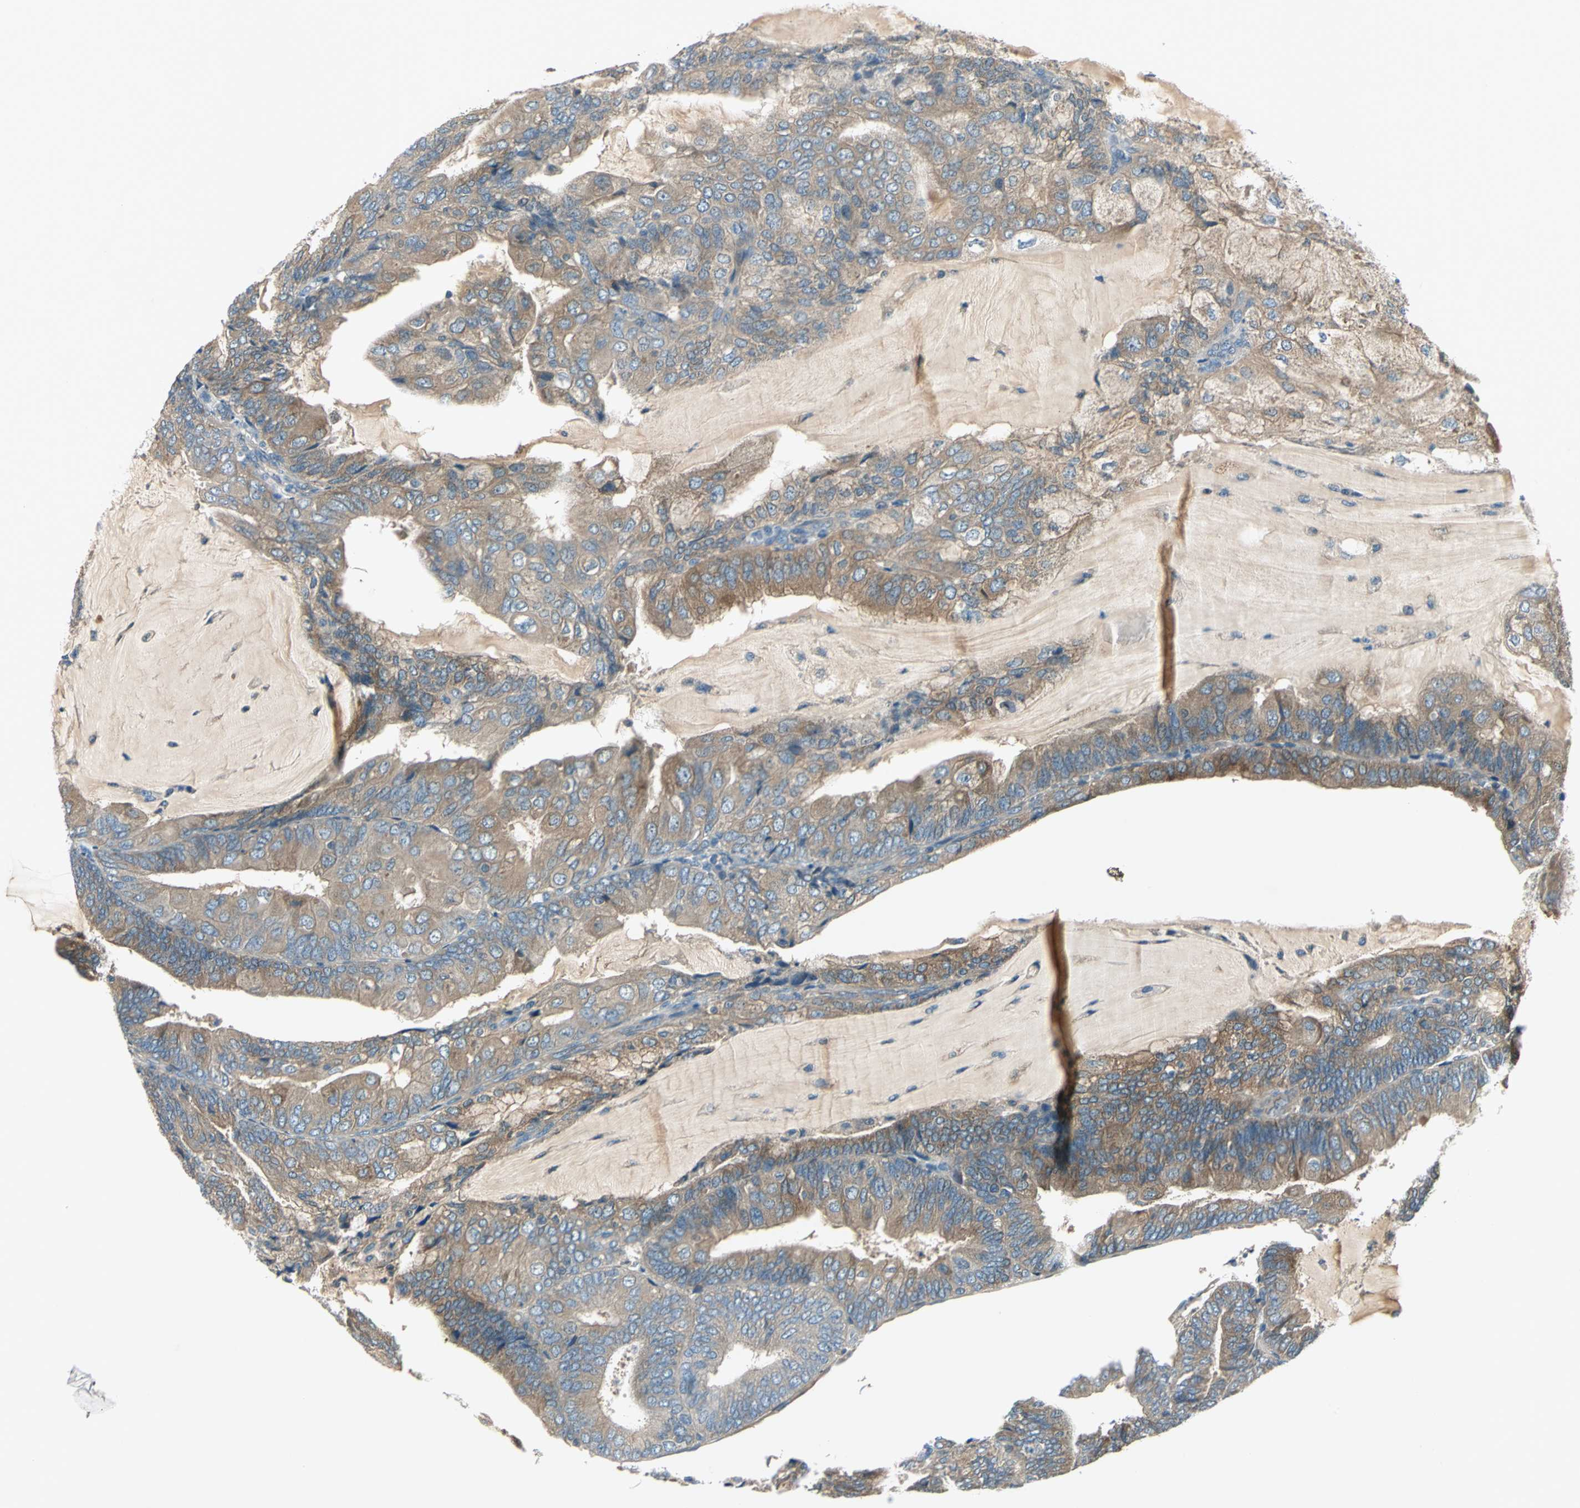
{"staining": {"intensity": "moderate", "quantity": ">75%", "location": "cytoplasmic/membranous"}, "tissue": "endometrial cancer", "cell_type": "Tumor cells", "image_type": "cancer", "snomed": [{"axis": "morphology", "description": "Adenocarcinoma, NOS"}, {"axis": "topography", "description": "Endometrium"}], "caption": "This is an image of immunohistochemistry staining of endometrial adenocarcinoma, which shows moderate positivity in the cytoplasmic/membranous of tumor cells.", "gene": "PRKAA1", "patient": {"sex": "female", "age": 81}}